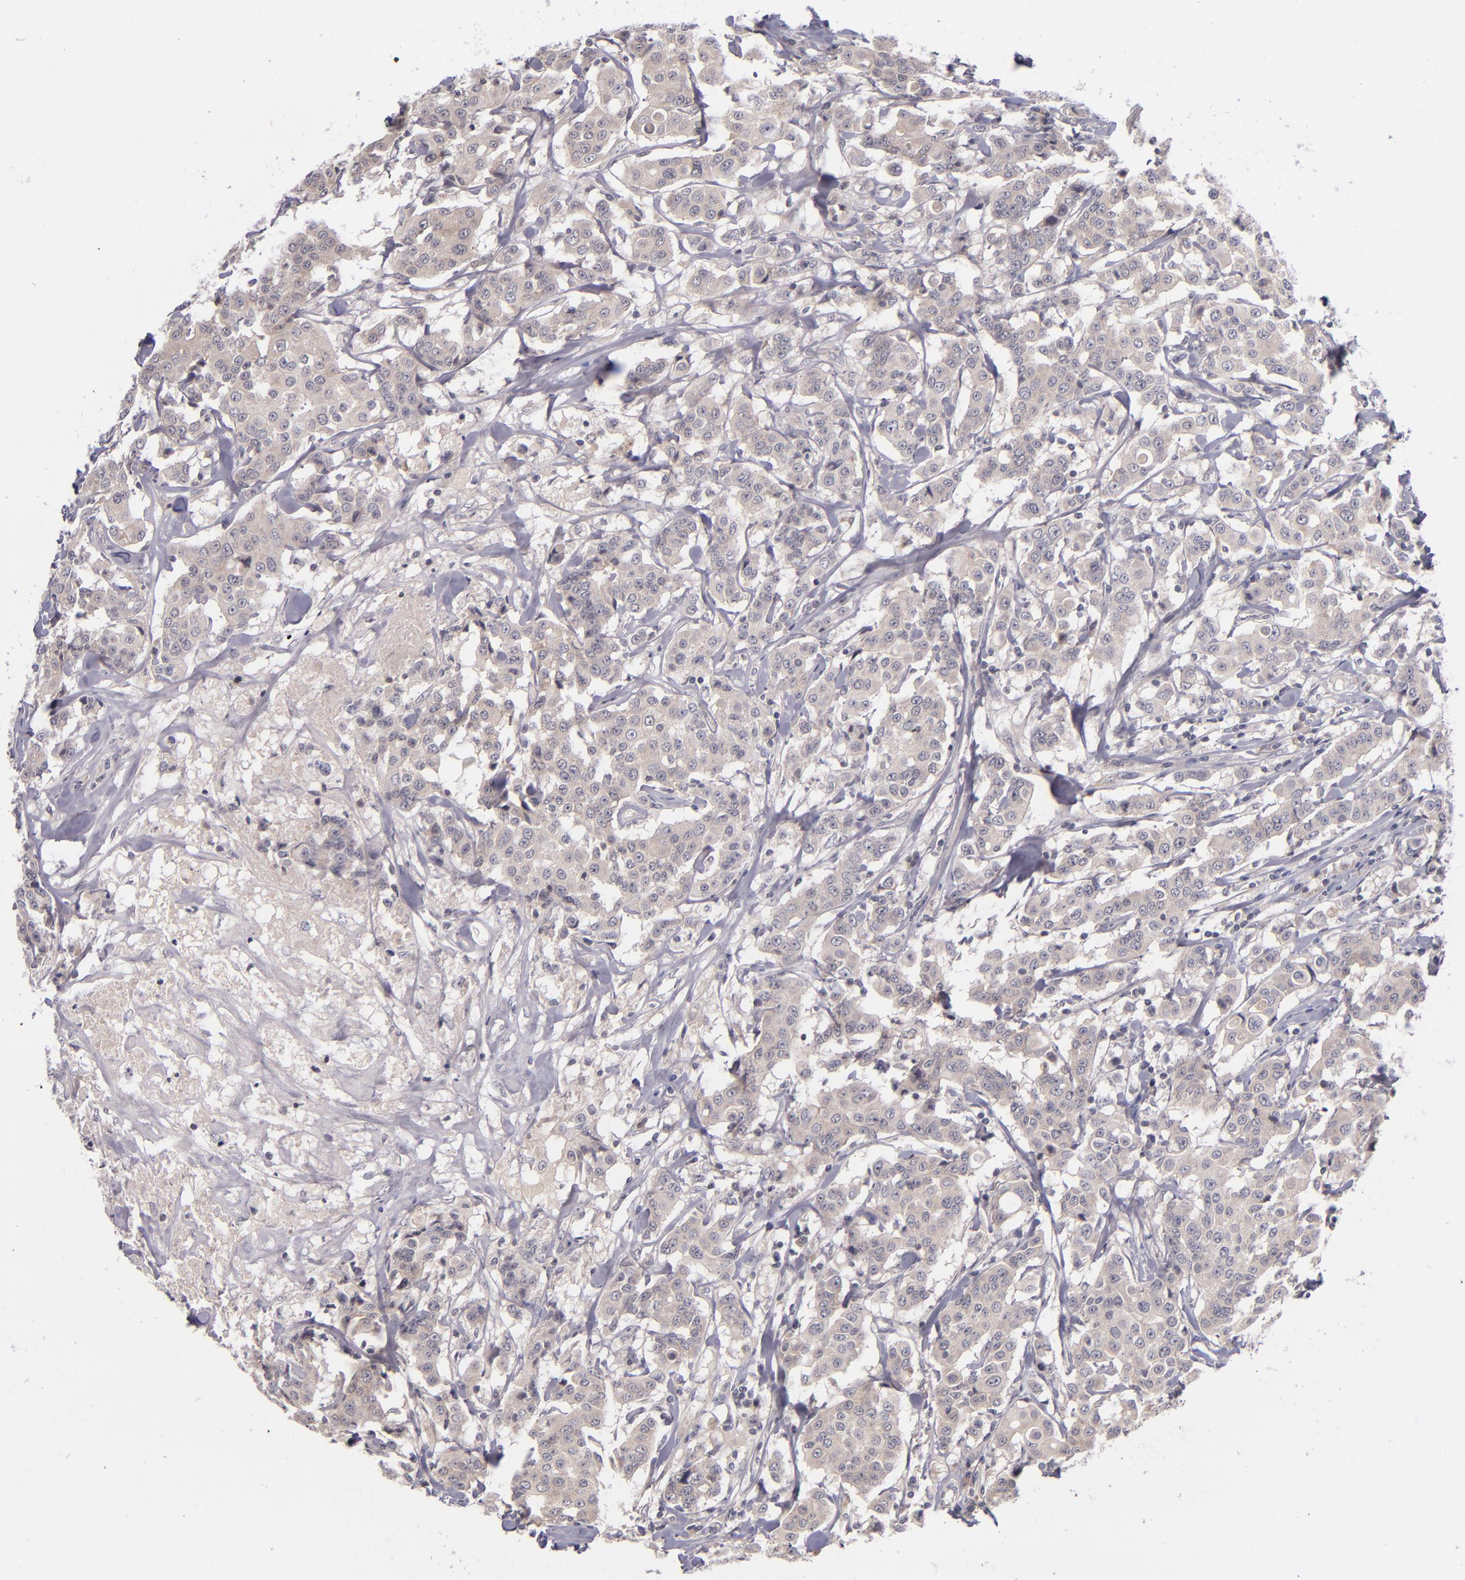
{"staining": {"intensity": "weak", "quantity": "25%-75%", "location": "cytoplasmic/membranous"}, "tissue": "breast cancer", "cell_type": "Tumor cells", "image_type": "cancer", "snomed": [{"axis": "morphology", "description": "Duct carcinoma"}, {"axis": "topography", "description": "Breast"}], "caption": "IHC of invasive ductal carcinoma (breast) demonstrates low levels of weak cytoplasmic/membranous expression in approximately 25%-75% of tumor cells.", "gene": "TSC2", "patient": {"sex": "female", "age": 27}}